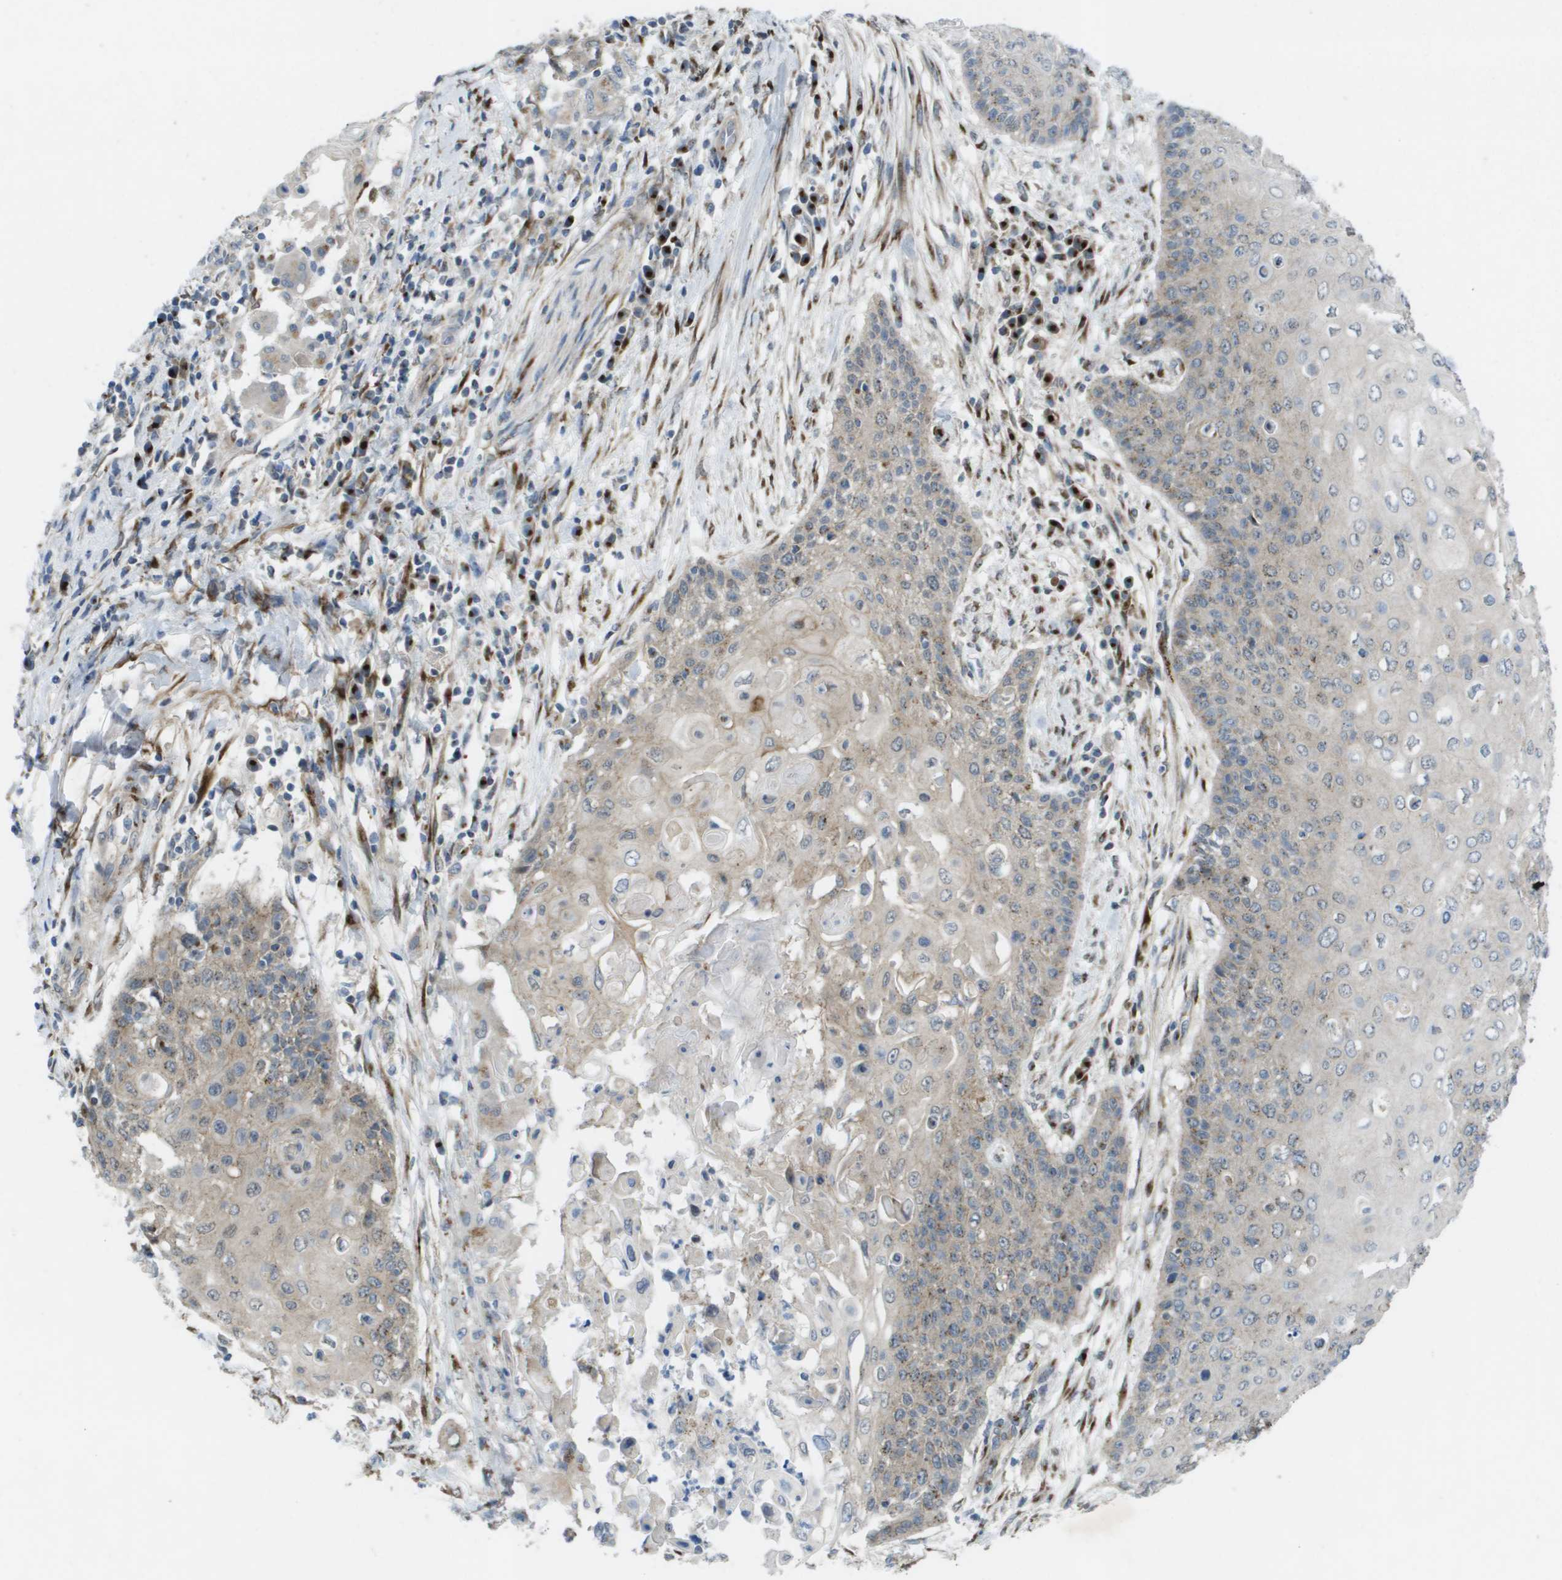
{"staining": {"intensity": "moderate", "quantity": "<25%", "location": "cytoplasmic/membranous"}, "tissue": "cervical cancer", "cell_type": "Tumor cells", "image_type": "cancer", "snomed": [{"axis": "morphology", "description": "Squamous cell carcinoma, NOS"}, {"axis": "topography", "description": "Cervix"}], "caption": "Immunohistochemical staining of human squamous cell carcinoma (cervical) exhibits low levels of moderate cytoplasmic/membranous protein positivity in about <25% of tumor cells.", "gene": "QSOX2", "patient": {"sex": "female", "age": 39}}